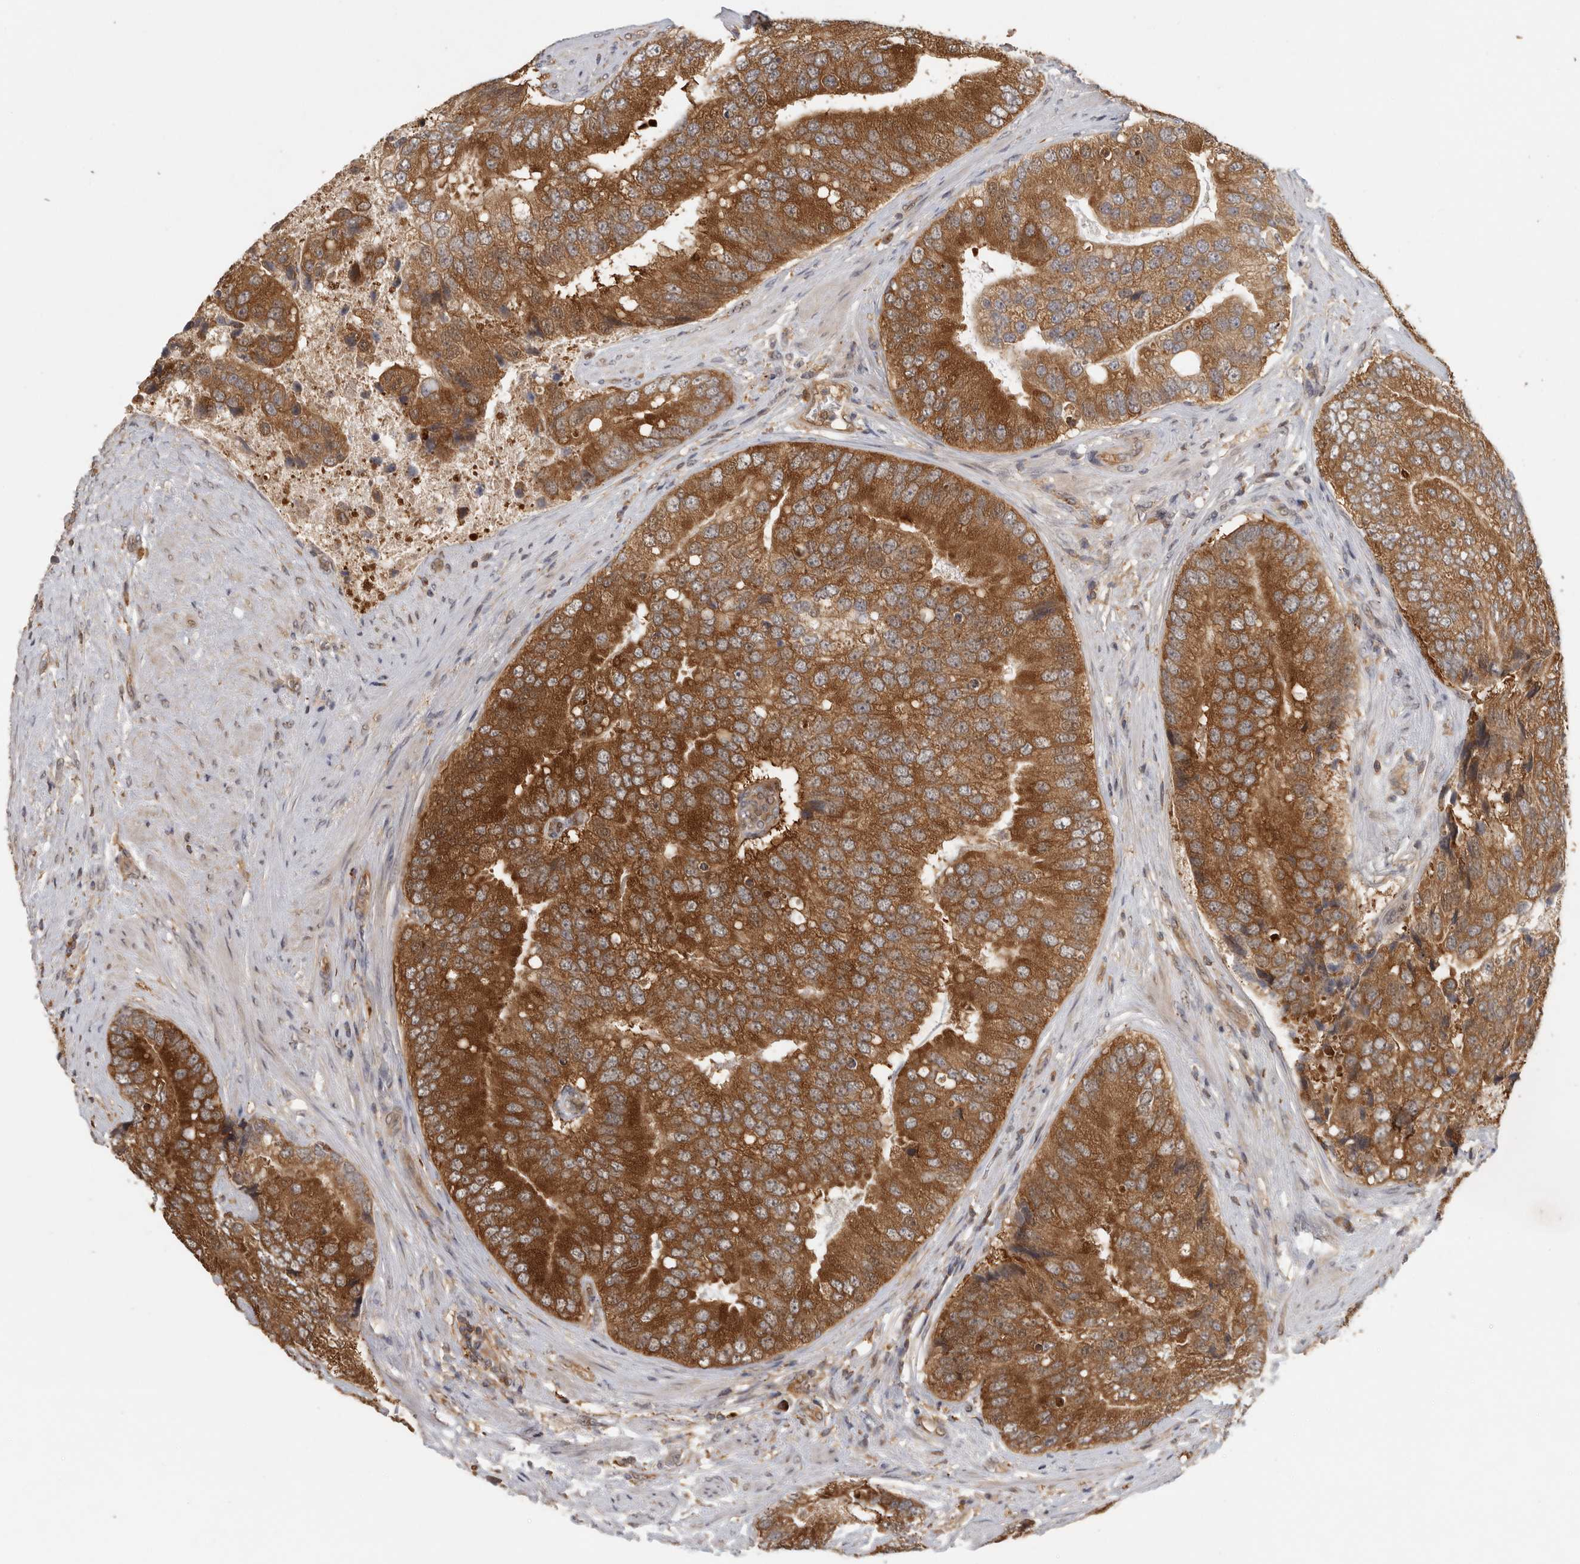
{"staining": {"intensity": "strong", "quantity": ">75%", "location": "cytoplasmic/membranous"}, "tissue": "prostate cancer", "cell_type": "Tumor cells", "image_type": "cancer", "snomed": [{"axis": "morphology", "description": "Adenocarcinoma, High grade"}, {"axis": "topography", "description": "Prostate"}], "caption": "Brown immunohistochemical staining in human prostate cancer (high-grade adenocarcinoma) shows strong cytoplasmic/membranous staining in about >75% of tumor cells. (DAB IHC, brown staining for protein, blue staining for nuclei).", "gene": "CCT8", "patient": {"sex": "male", "age": 70}}